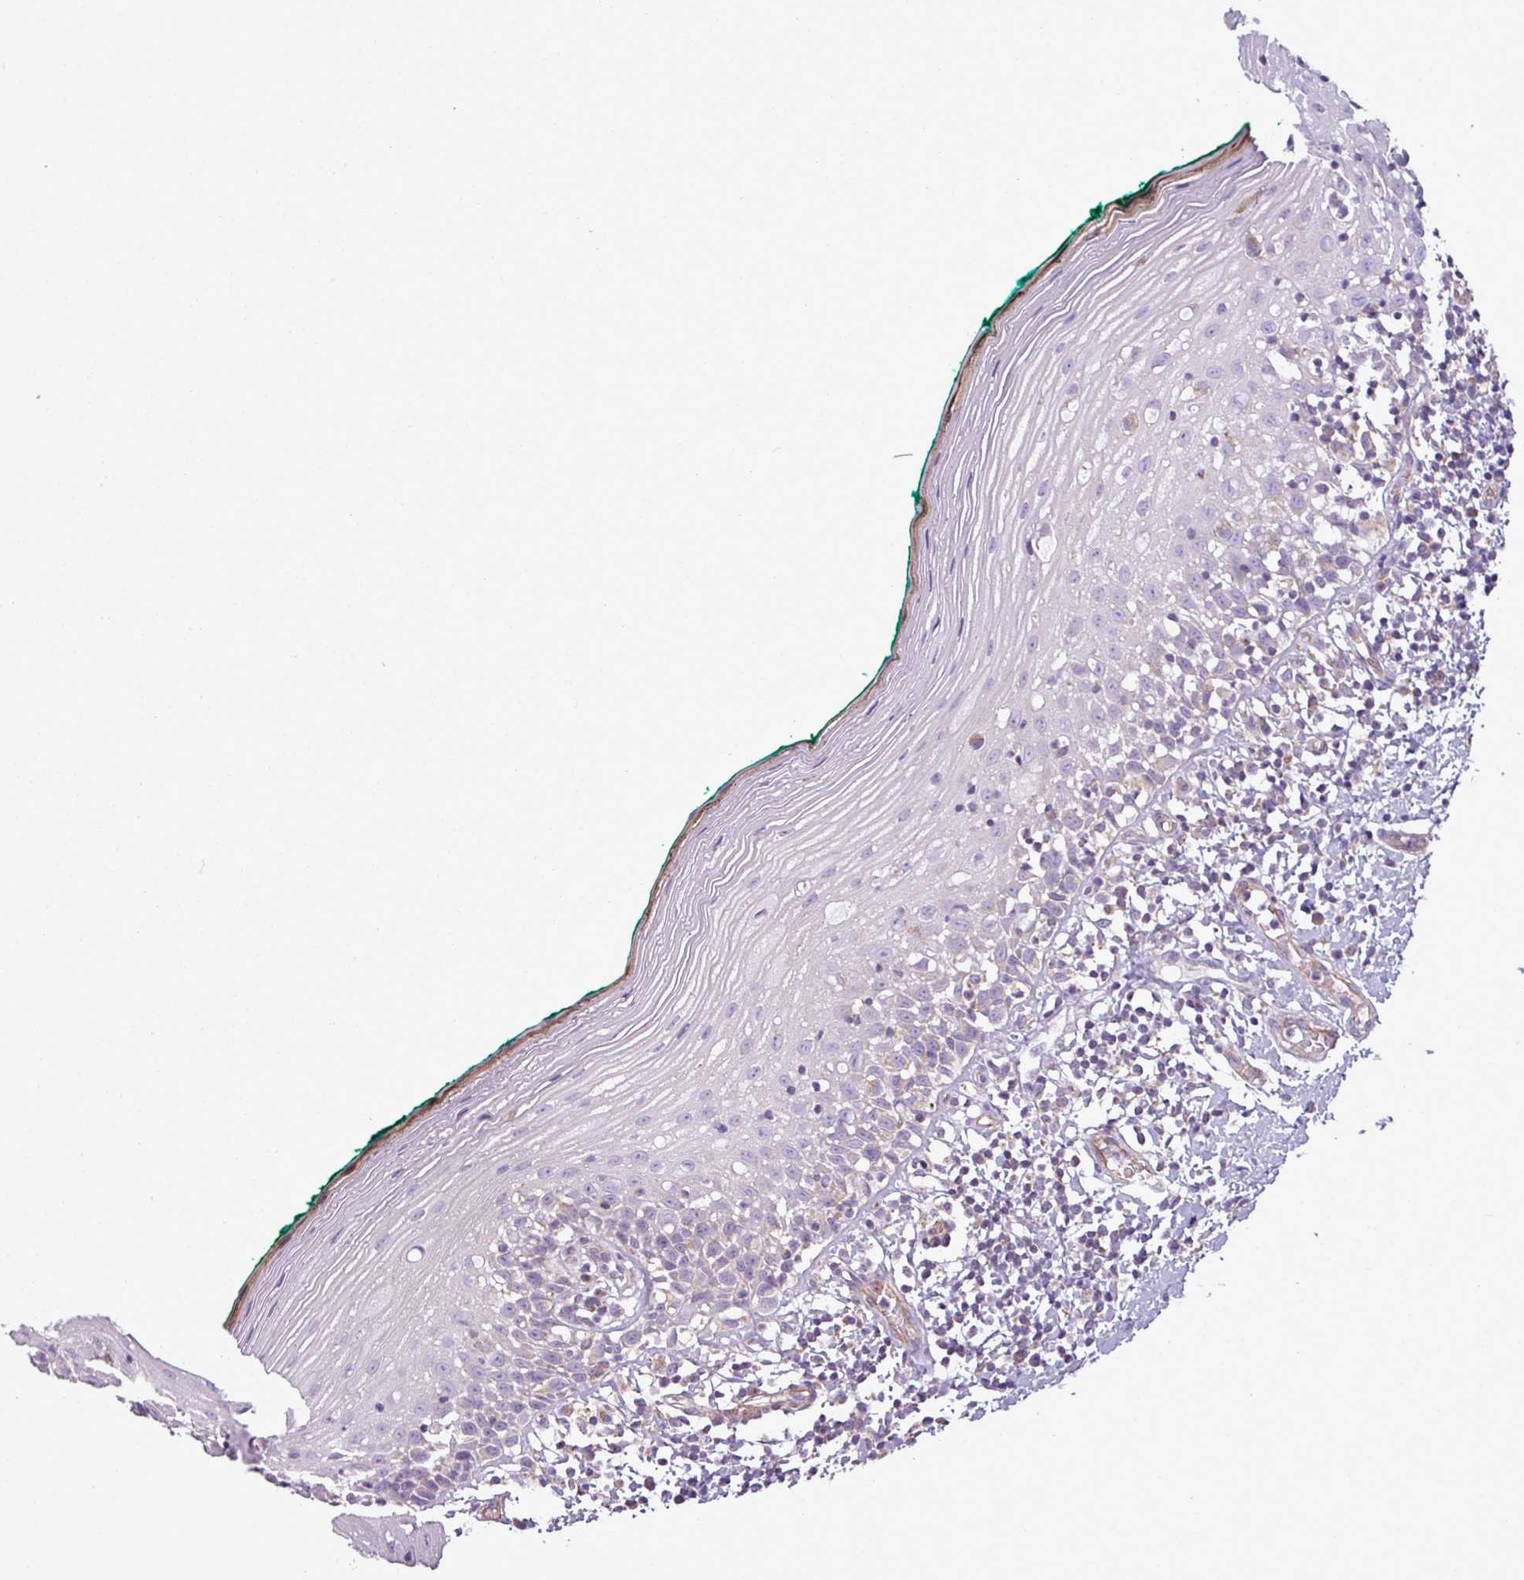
{"staining": {"intensity": "negative", "quantity": "none", "location": "none"}, "tissue": "oral mucosa", "cell_type": "Squamous epithelial cells", "image_type": "normal", "snomed": [{"axis": "morphology", "description": "Normal tissue, NOS"}, {"axis": "topography", "description": "Oral tissue"}], "caption": "IHC of unremarkable human oral mucosa exhibits no expression in squamous epithelial cells. Nuclei are stained in blue.", "gene": "BTN2A2", "patient": {"sex": "female", "age": 83}}